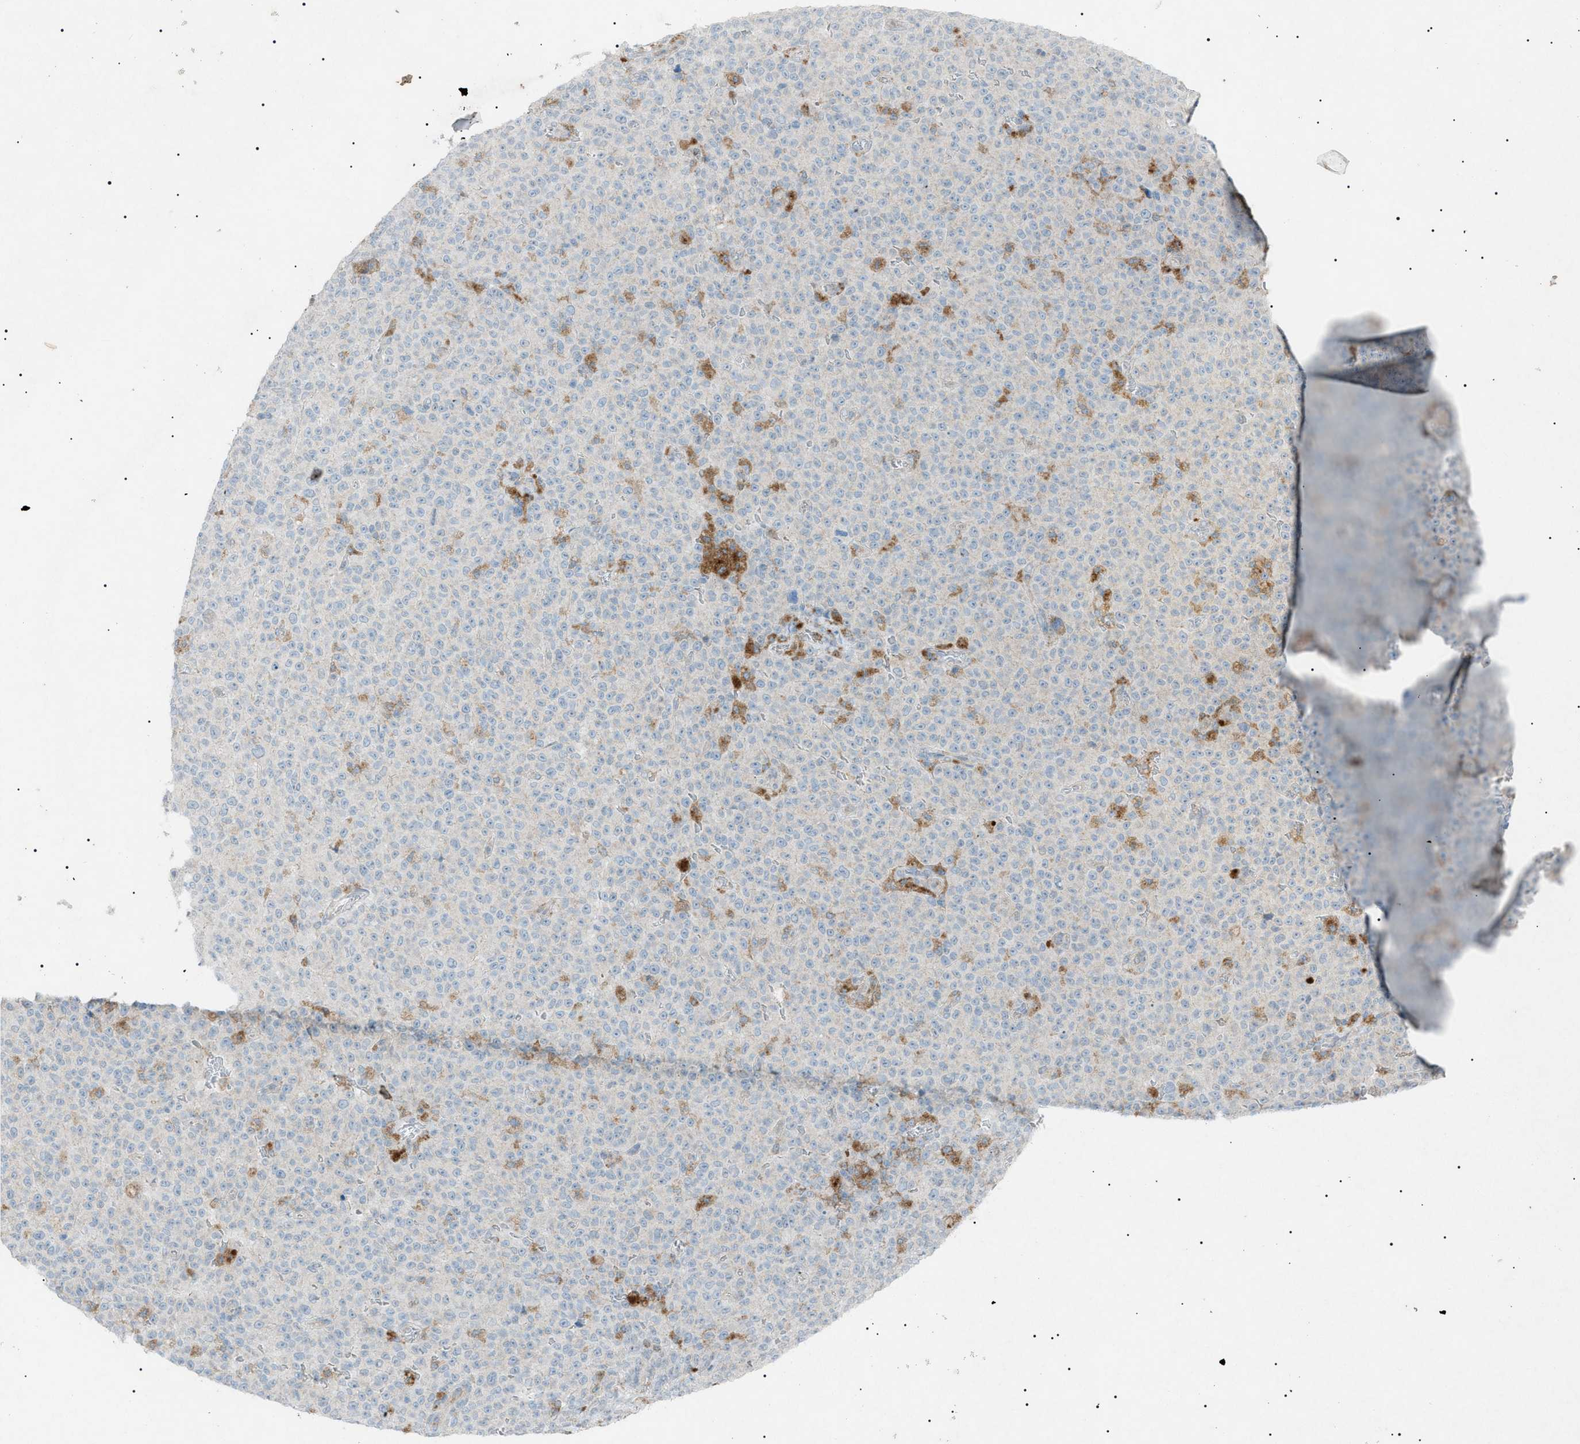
{"staining": {"intensity": "negative", "quantity": "none", "location": "none"}, "tissue": "melanoma", "cell_type": "Tumor cells", "image_type": "cancer", "snomed": [{"axis": "morphology", "description": "Malignant melanoma, NOS"}, {"axis": "topography", "description": "Skin"}], "caption": "A high-resolution histopathology image shows IHC staining of melanoma, which displays no significant staining in tumor cells. (DAB immunohistochemistry (IHC) with hematoxylin counter stain).", "gene": "BTK", "patient": {"sex": "female", "age": 82}}